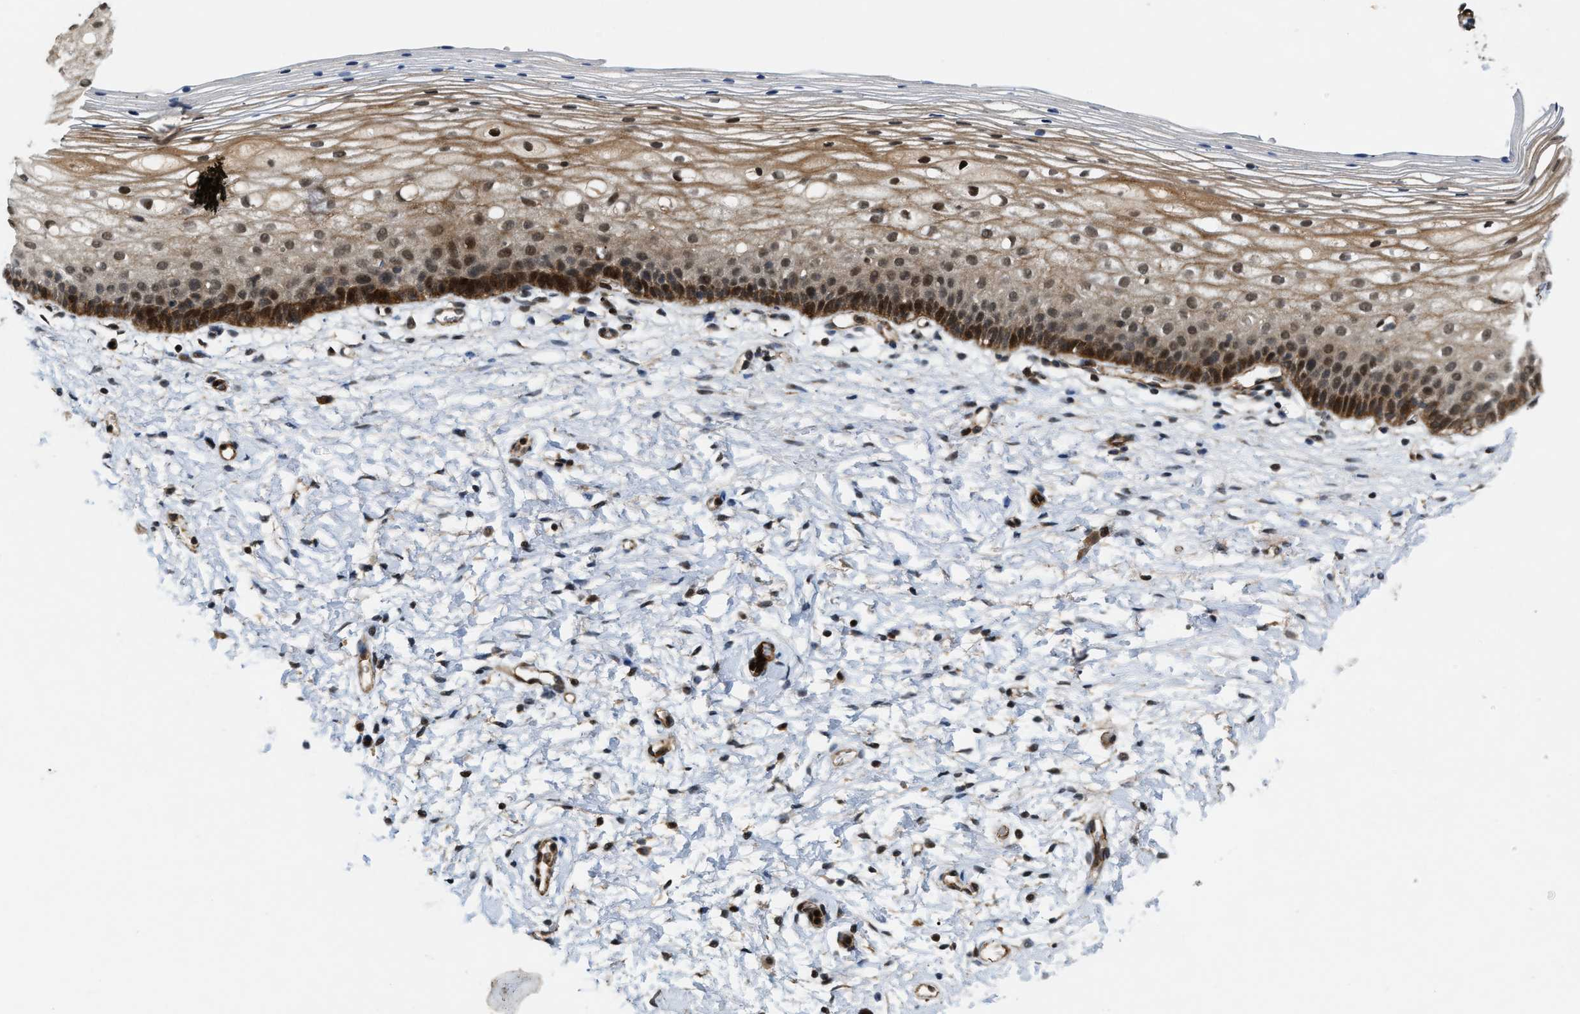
{"staining": {"intensity": "weak", "quantity": "<25%", "location": "cytoplasmic/membranous"}, "tissue": "cervix", "cell_type": "Glandular cells", "image_type": "normal", "snomed": [{"axis": "morphology", "description": "Normal tissue, NOS"}, {"axis": "topography", "description": "Cervix"}], "caption": "Cervix stained for a protein using IHC demonstrates no staining glandular cells.", "gene": "DPF2", "patient": {"sex": "female", "age": 72}}